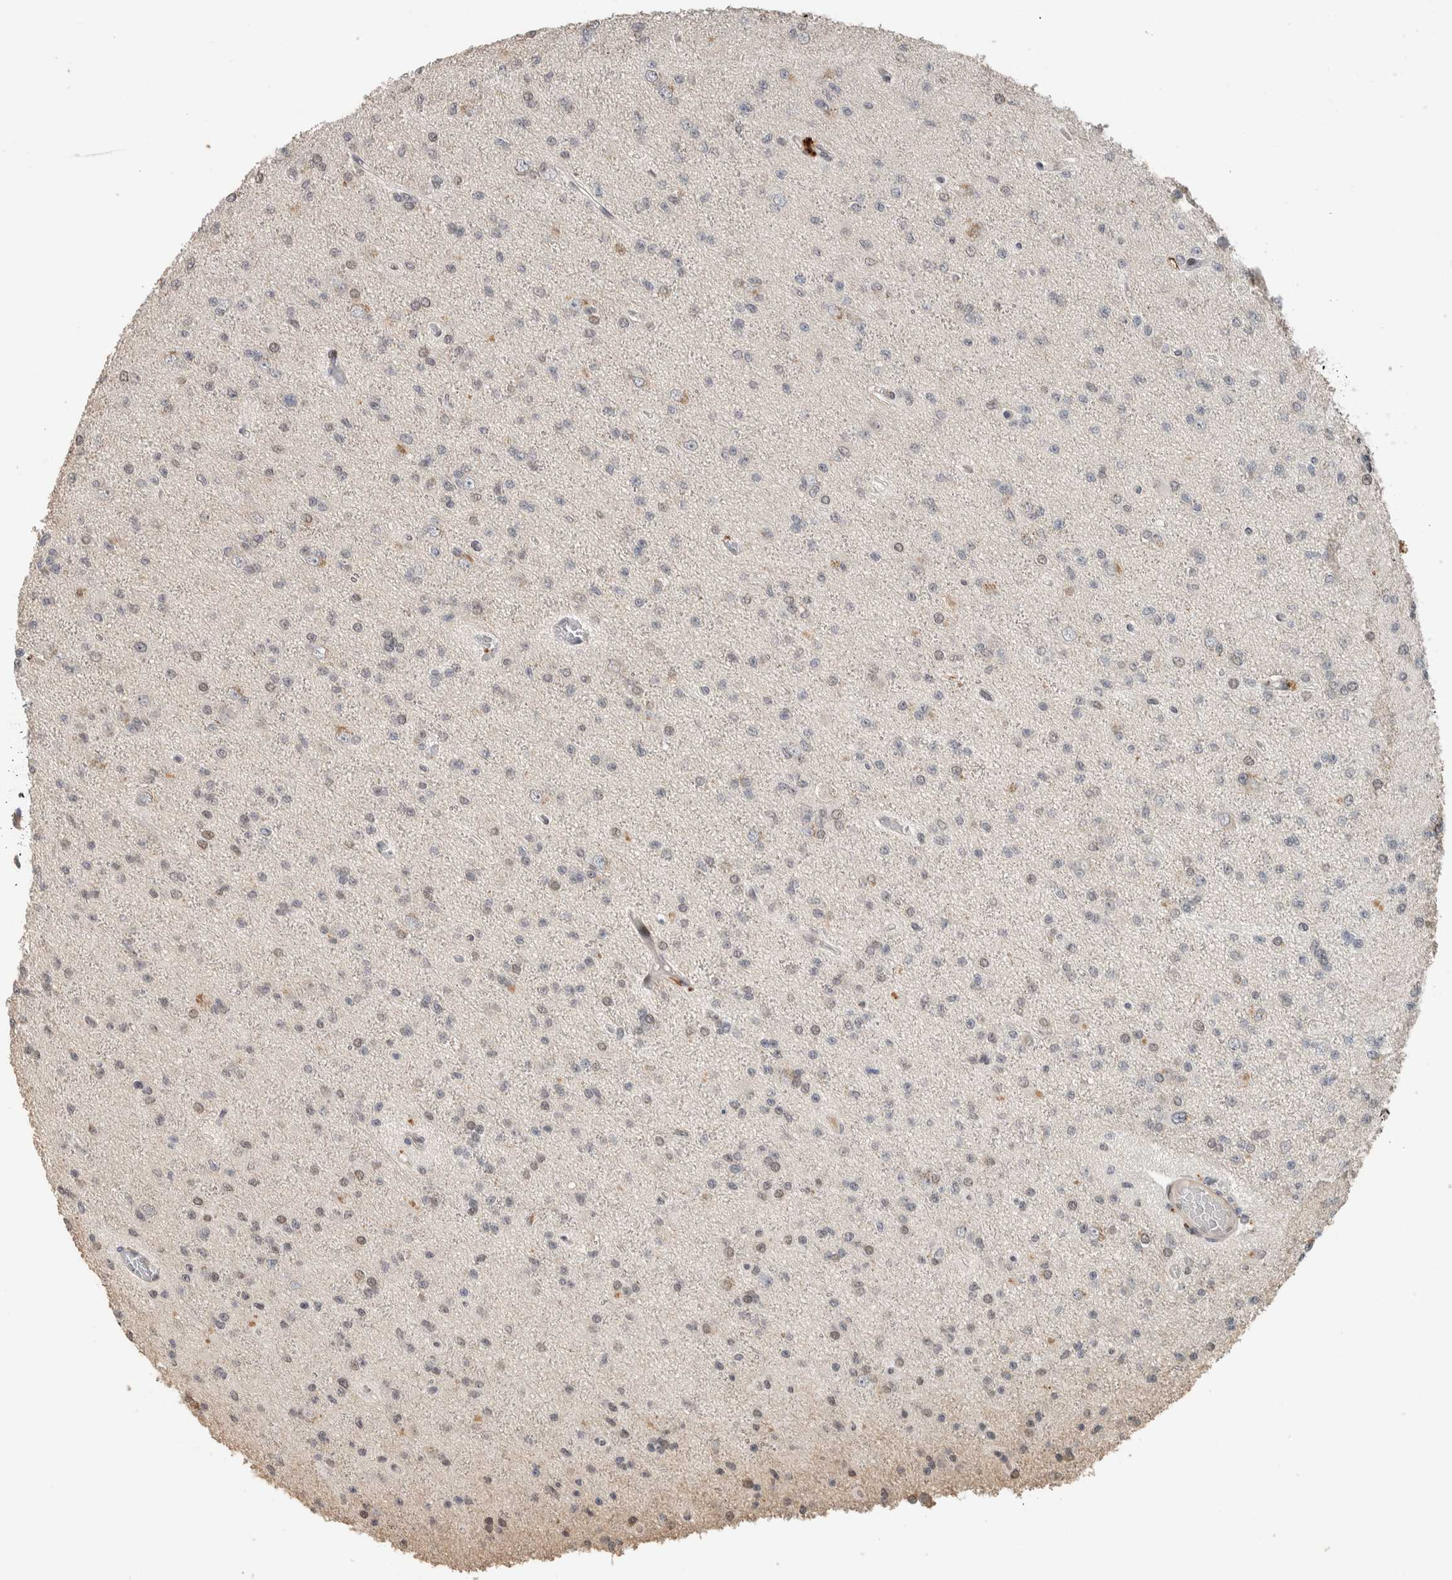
{"staining": {"intensity": "negative", "quantity": "none", "location": "none"}, "tissue": "glioma", "cell_type": "Tumor cells", "image_type": "cancer", "snomed": [{"axis": "morphology", "description": "Glioma, malignant, Low grade"}, {"axis": "topography", "description": "Brain"}], "caption": "Human glioma stained for a protein using immunohistochemistry (IHC) exhibits no positivity in tumor cells.", "gene": "CYSRT1", "patient": {"sex": "female", "age": 22}}